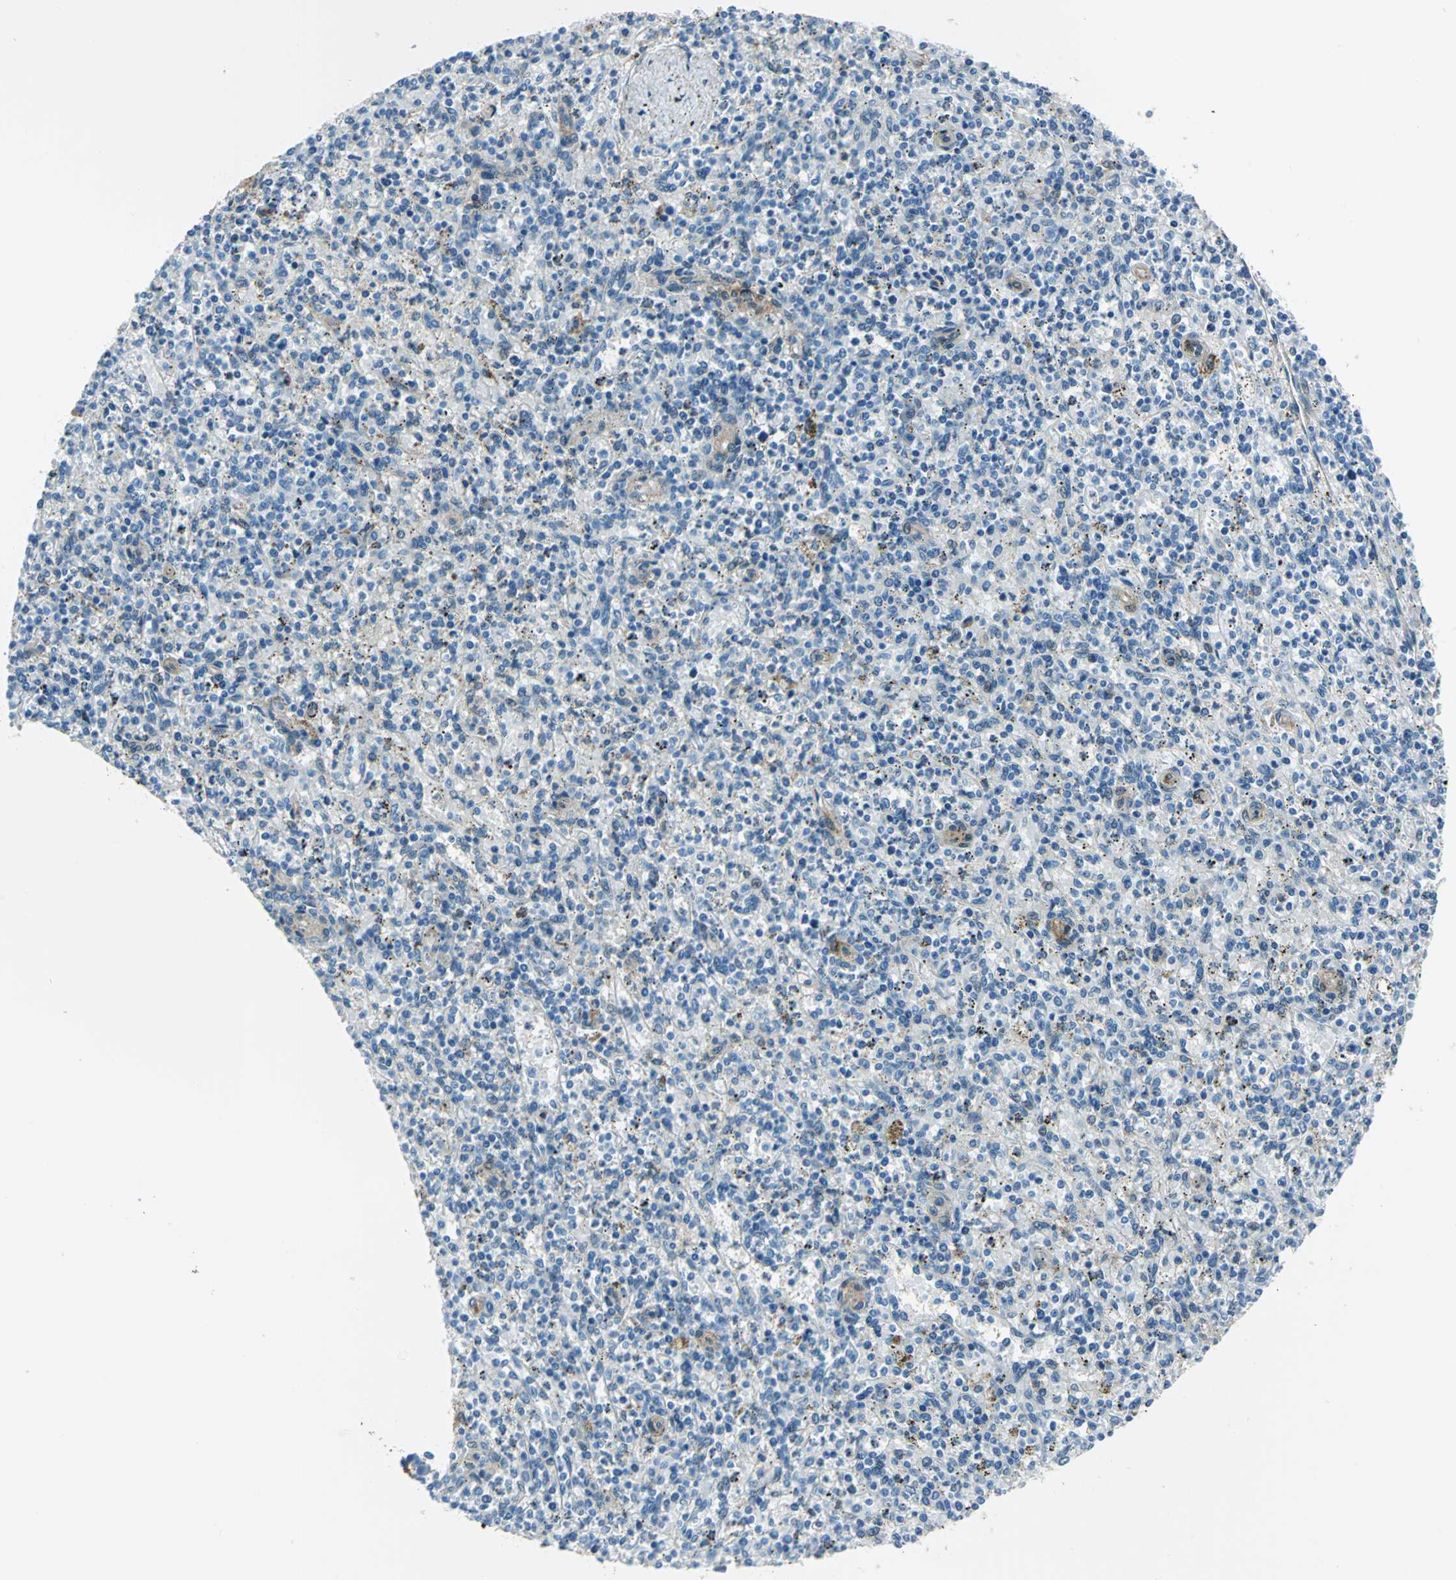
{"staining": {"intensity": "negative", "quantity": "none", "location": "none"}, "tissue": "spleen", "cell_type": "Cells in red pulp", "image_type": "normal", "snomed": [{"axis": "morphology", "description": "Normal tissue, NOS"}, {"axis": "topography", "description": "Spleen"}], "caption": "Cells in red pulp are negative for protein expression in unremarkable human spleen. (Brightfield microscopy of DAB immunohistochemistry (IHC) at high magnification).", "gene": "HSPB1", "patient": {"sex": "male", "age": 72}}